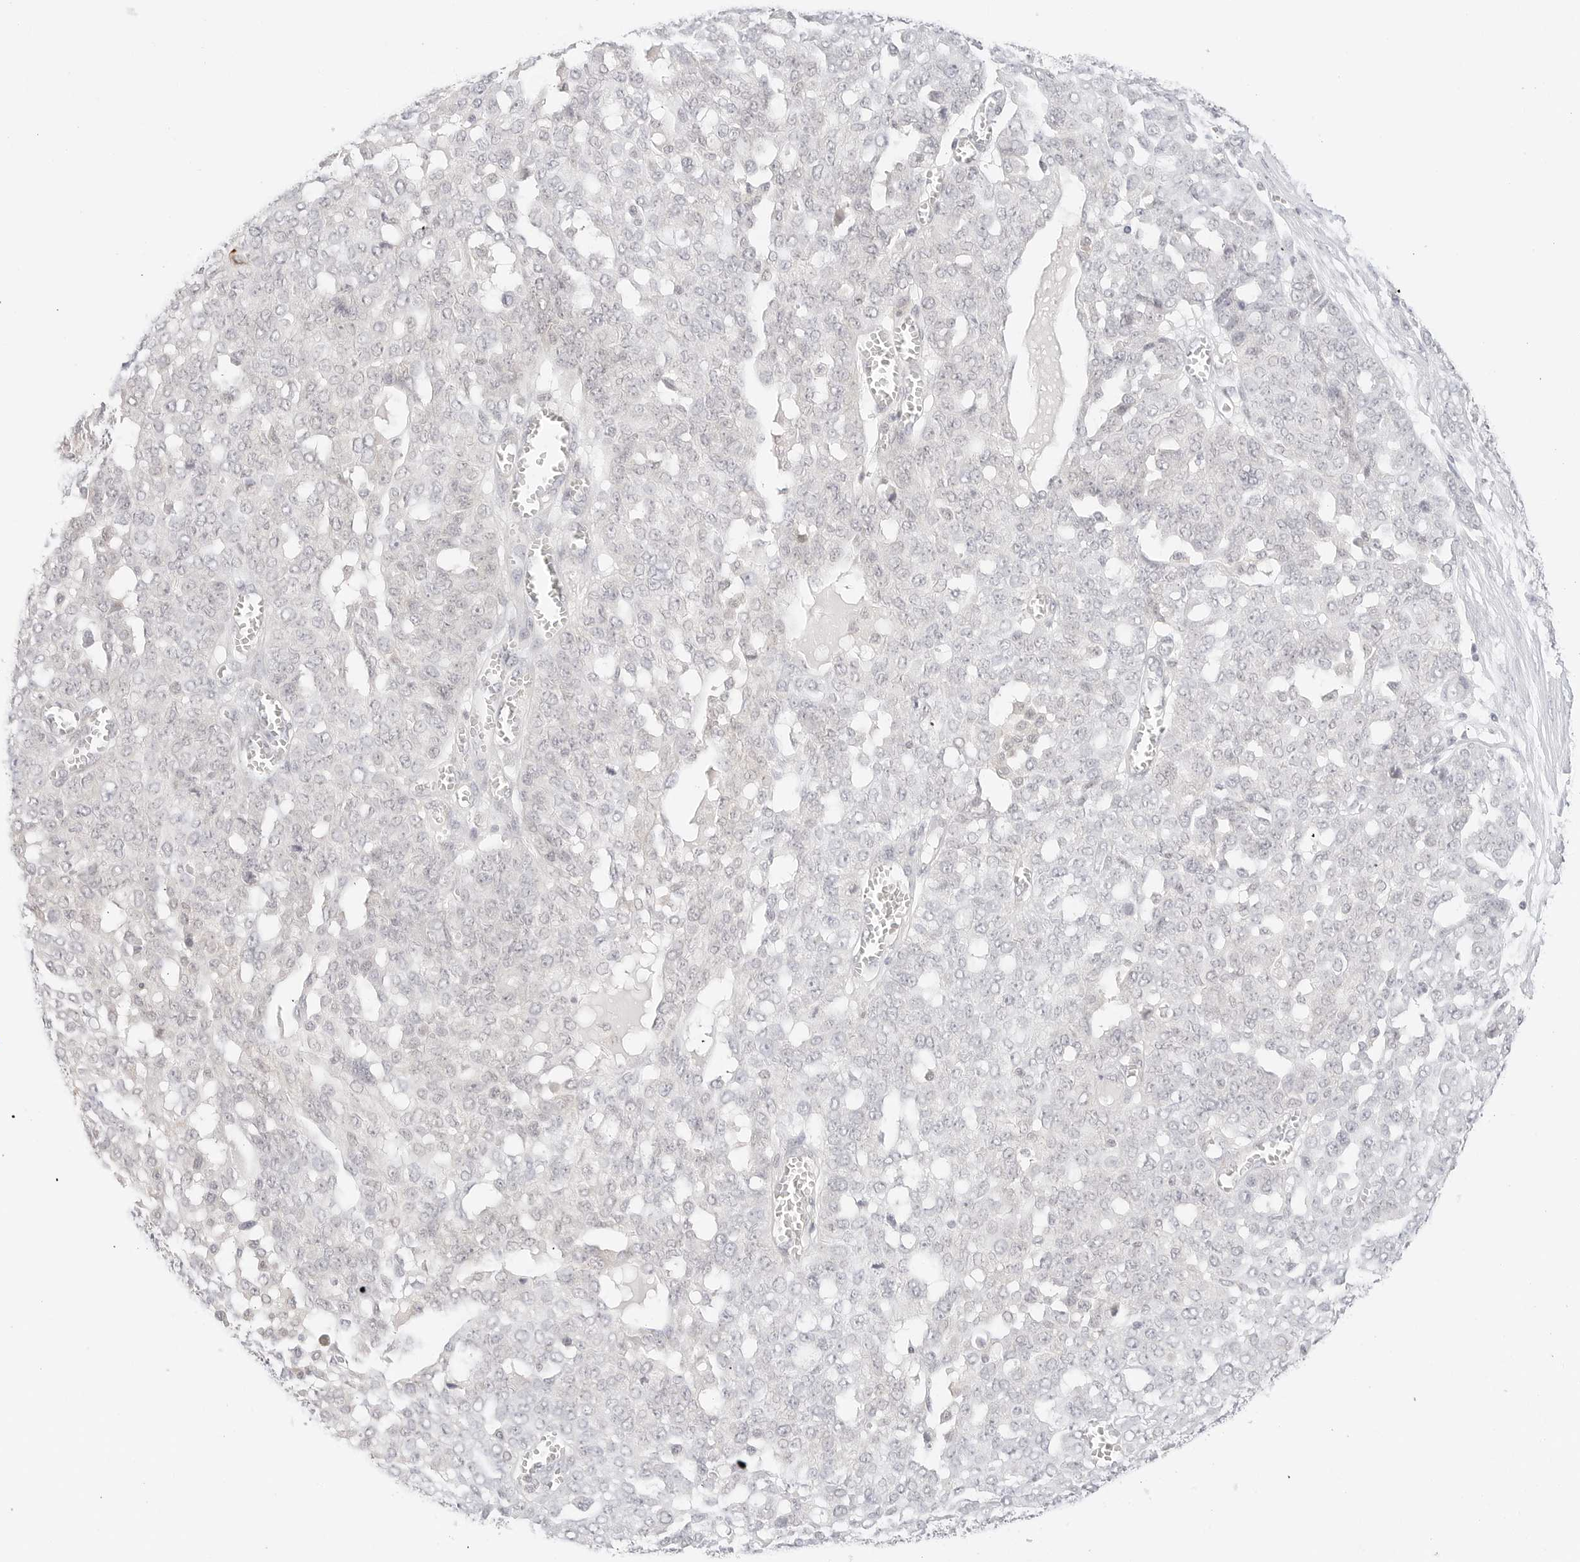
{"staining": {"intensity": "negative", "quantity": "none", "location": "none"}, "tissue": "ovarian cancer", "cell_type": "Tumor cells", "image_type": "cancer", "snomed": [{"axis": "morphology", "description": "Cystadenocarcinoma, serous, NOS"}, {"axis": "topography", "description": "Soft tissue"}, {"axis": "topography", "description": "Ovary"}], "caption": "Immunohistochemical staining of serous cystadenocarcinoma (ovarian) shows no significant positivity in tumor cells.", "gene": "GNAS", "patient": {"sex": "female", "age": 57}}